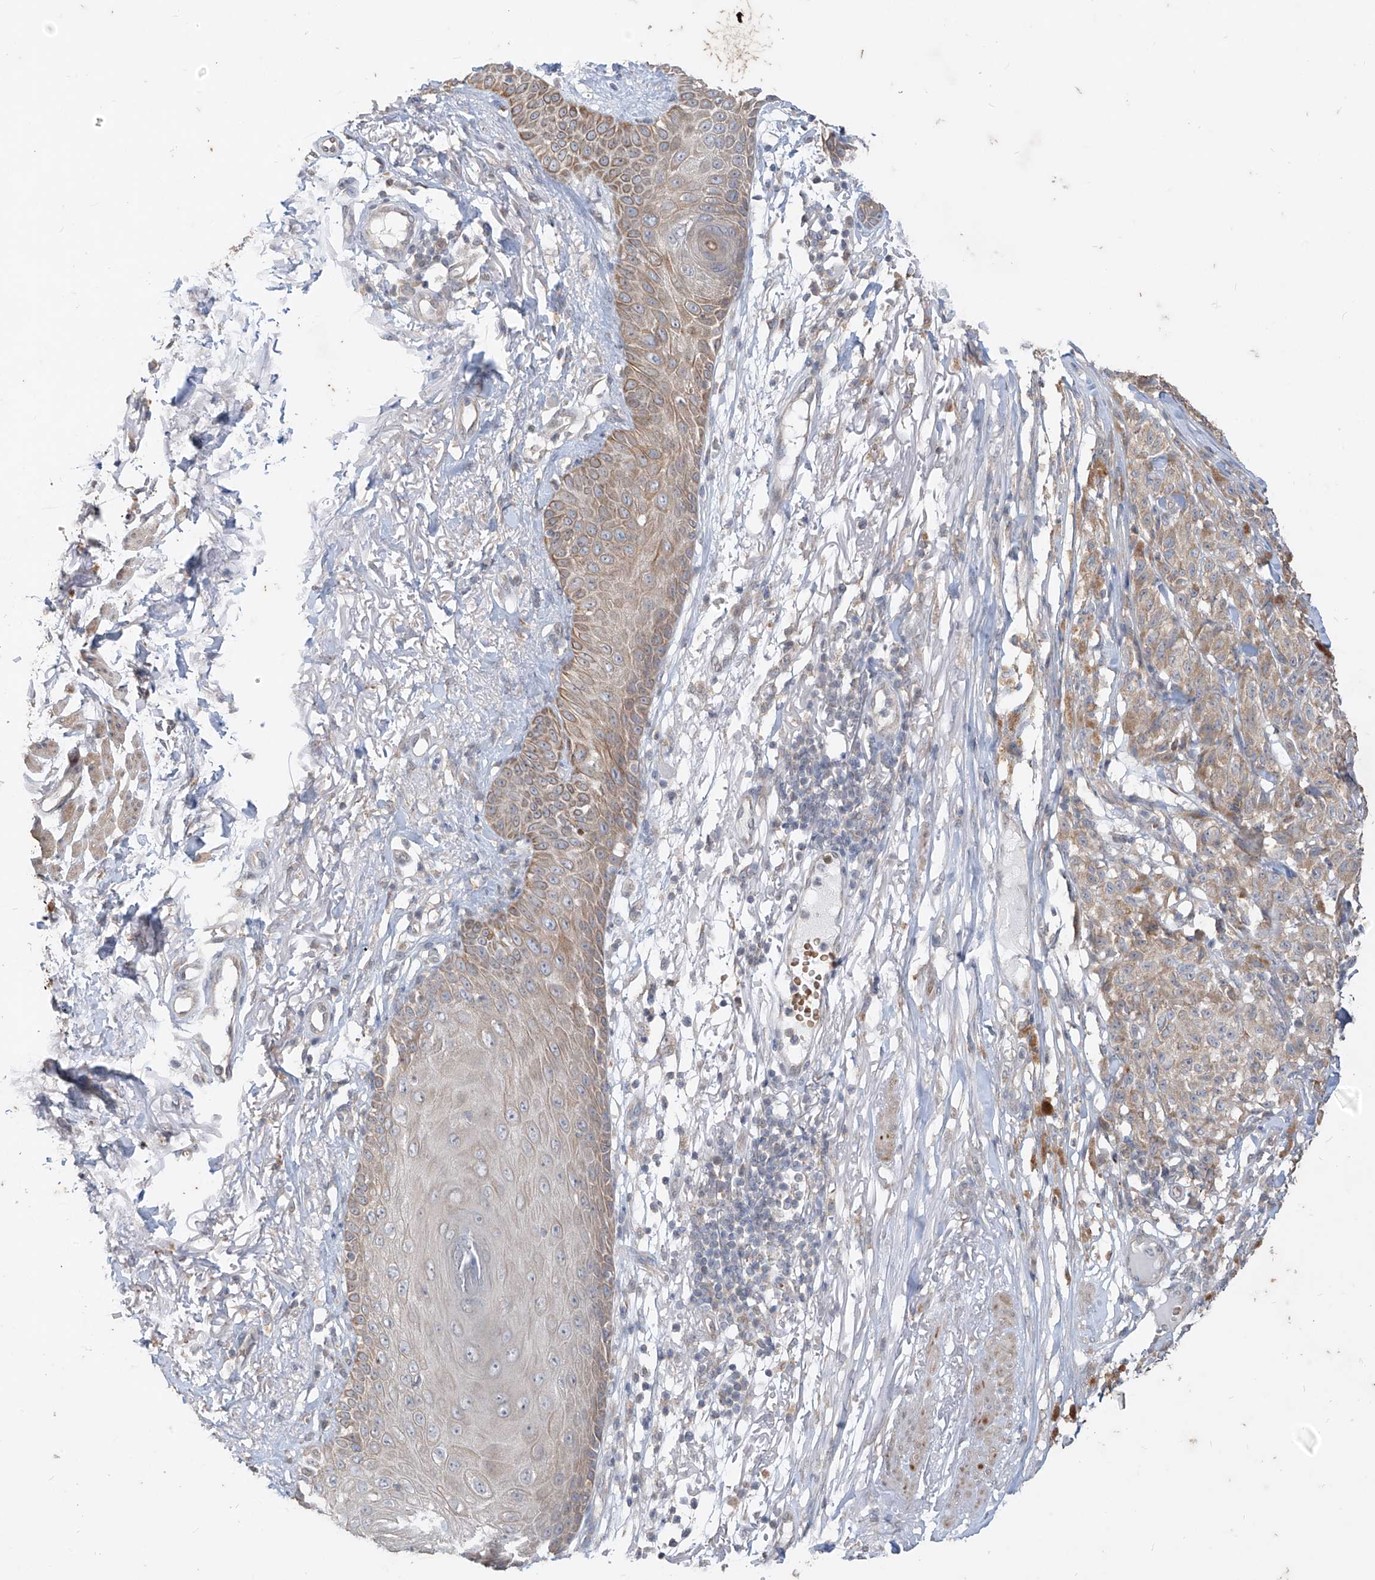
{"staining": {"intensity": "weak", "quantity": "25%-75%", "location": "cytoplasmic/membranous"}, "tissue": "melanoma", "cell_type": "Tumor cells", "image_type": "cancer", "snomed": [{"axis": "morphology", "description": "Malignant melanoma, NOS"}, {"axis": "topography", "description": "Skin"}], "caption": "A histopathology image of malignant melanoma stained for a protein exhibits weak cytoplasmic/membranous brown staining in tumor cells.", "gene": "MTUS2", "patient": {"sex": "female", "age": 82}}